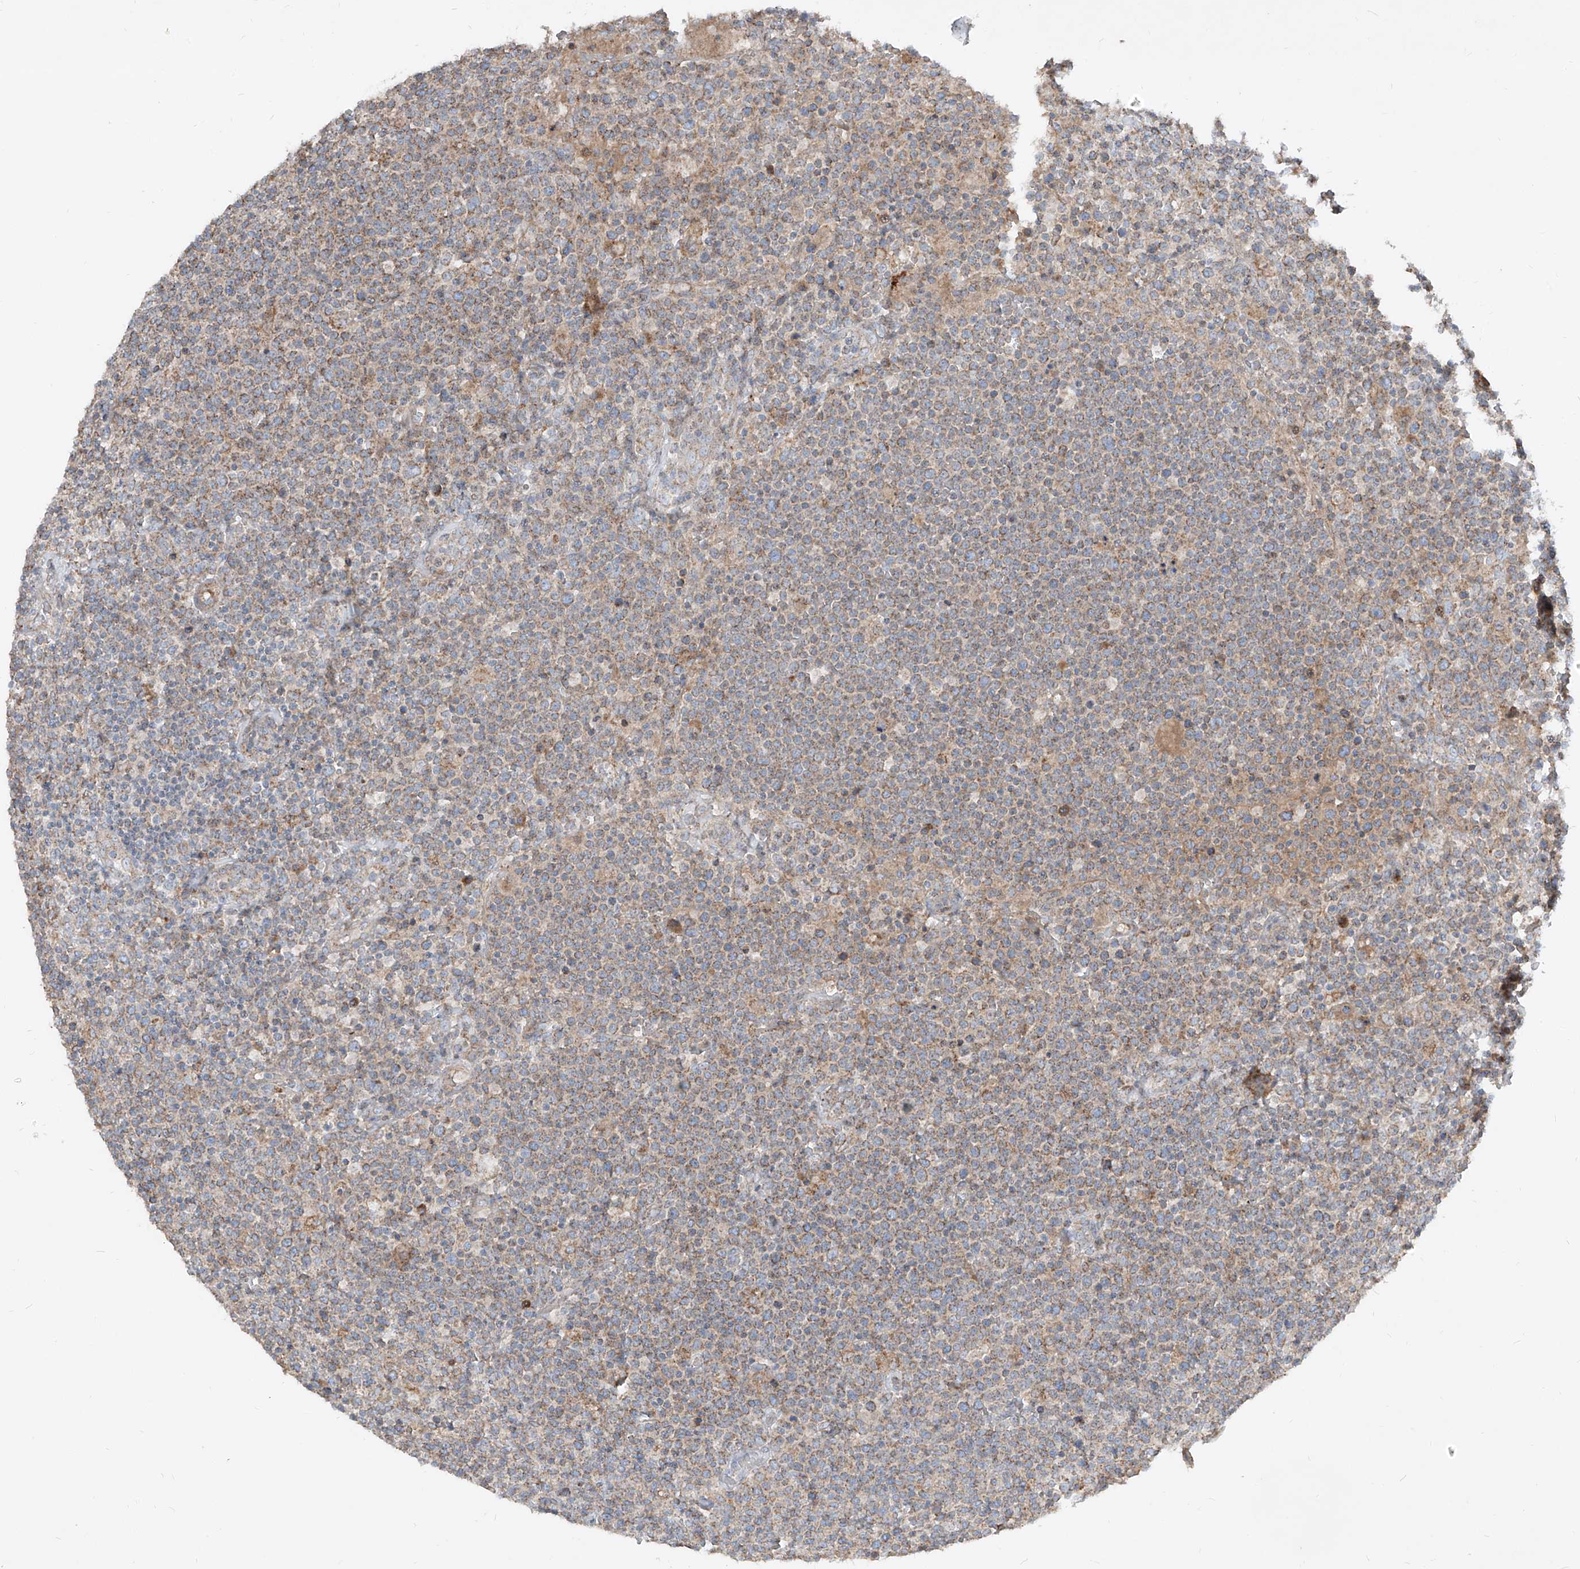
{"staining": {"intensity": "moderate", "quantity": ">75%", "location": "cytoplasmic/membranous"}, "tissue": "lymphoma", "cell_type": "Tumor cells", "image_type": "cancer", "snomed": [{"axis": "morphology", "description": "Malignant lymphoma, non-Hodgkin's type, High grade"}, {"axis": "topography", "description": "Lymph node"}], "caption": "Immunohistochemical staining of human malignant lymphoma, non-Hodgkin's type (high-grade) demonstrates medium levels of moderate cytoplasmic/membranous expression in approximately >75% of tumor cells. The staining is performed using DAB brown chromogen to label protein expression. The nuclei are counter-stained blue using hematoxylin.", "gene": "ABCD3", "patient": {"sex": "male", "age": 61}}